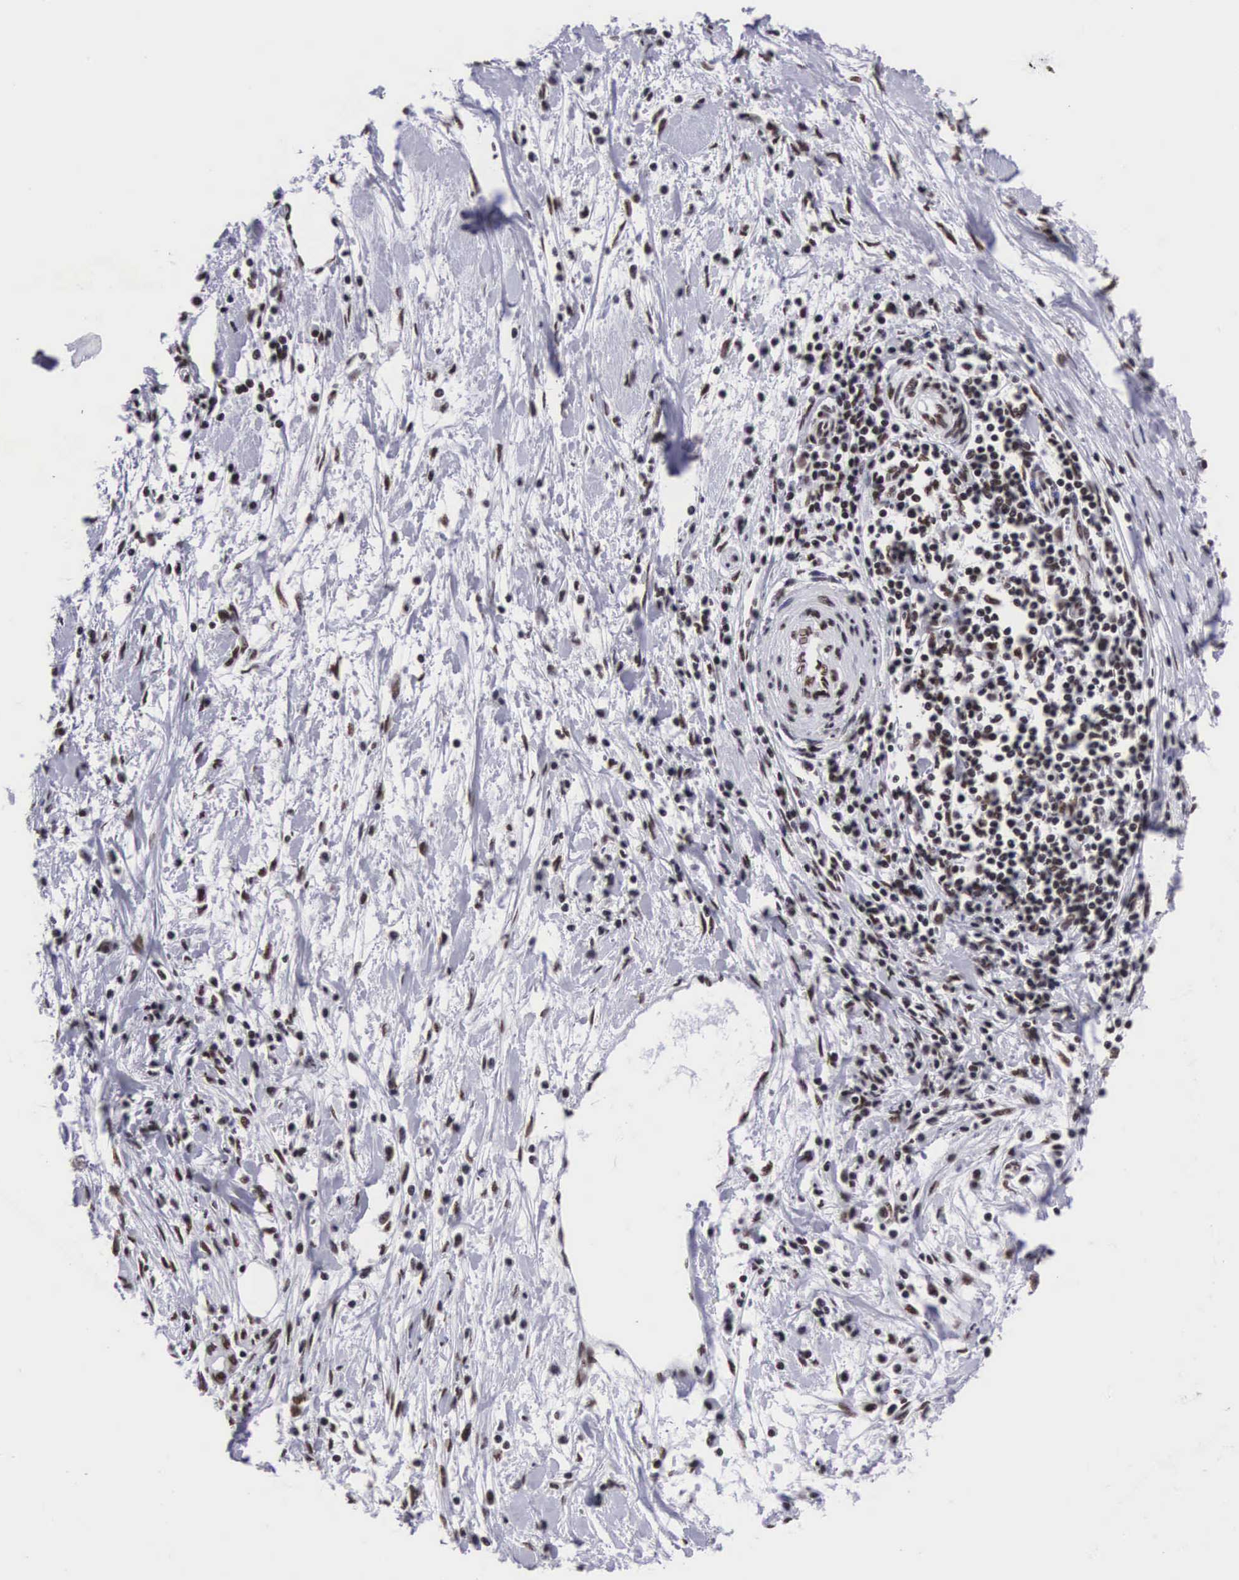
{"staining": {"intensity": "moderate", "quantity": ">75%", "location": "nuclear"}, "tissue": "pancreatic cancer", "cell_type": "Tumor cells", "image_type": "cancer", "snomed": [{"axis": "morphology", "description": "Adenocarcinoma, NOS"}, {"axis": "topography", "description": "Pancreas"}], "caption": "Human pancreatic cancer stained for a protein (brown) reveals moderate nuclear positive expression in approximately >75% of tumor cells.", "gene": "SF3A1", "patient": {"sex": "female", "age": 57}}